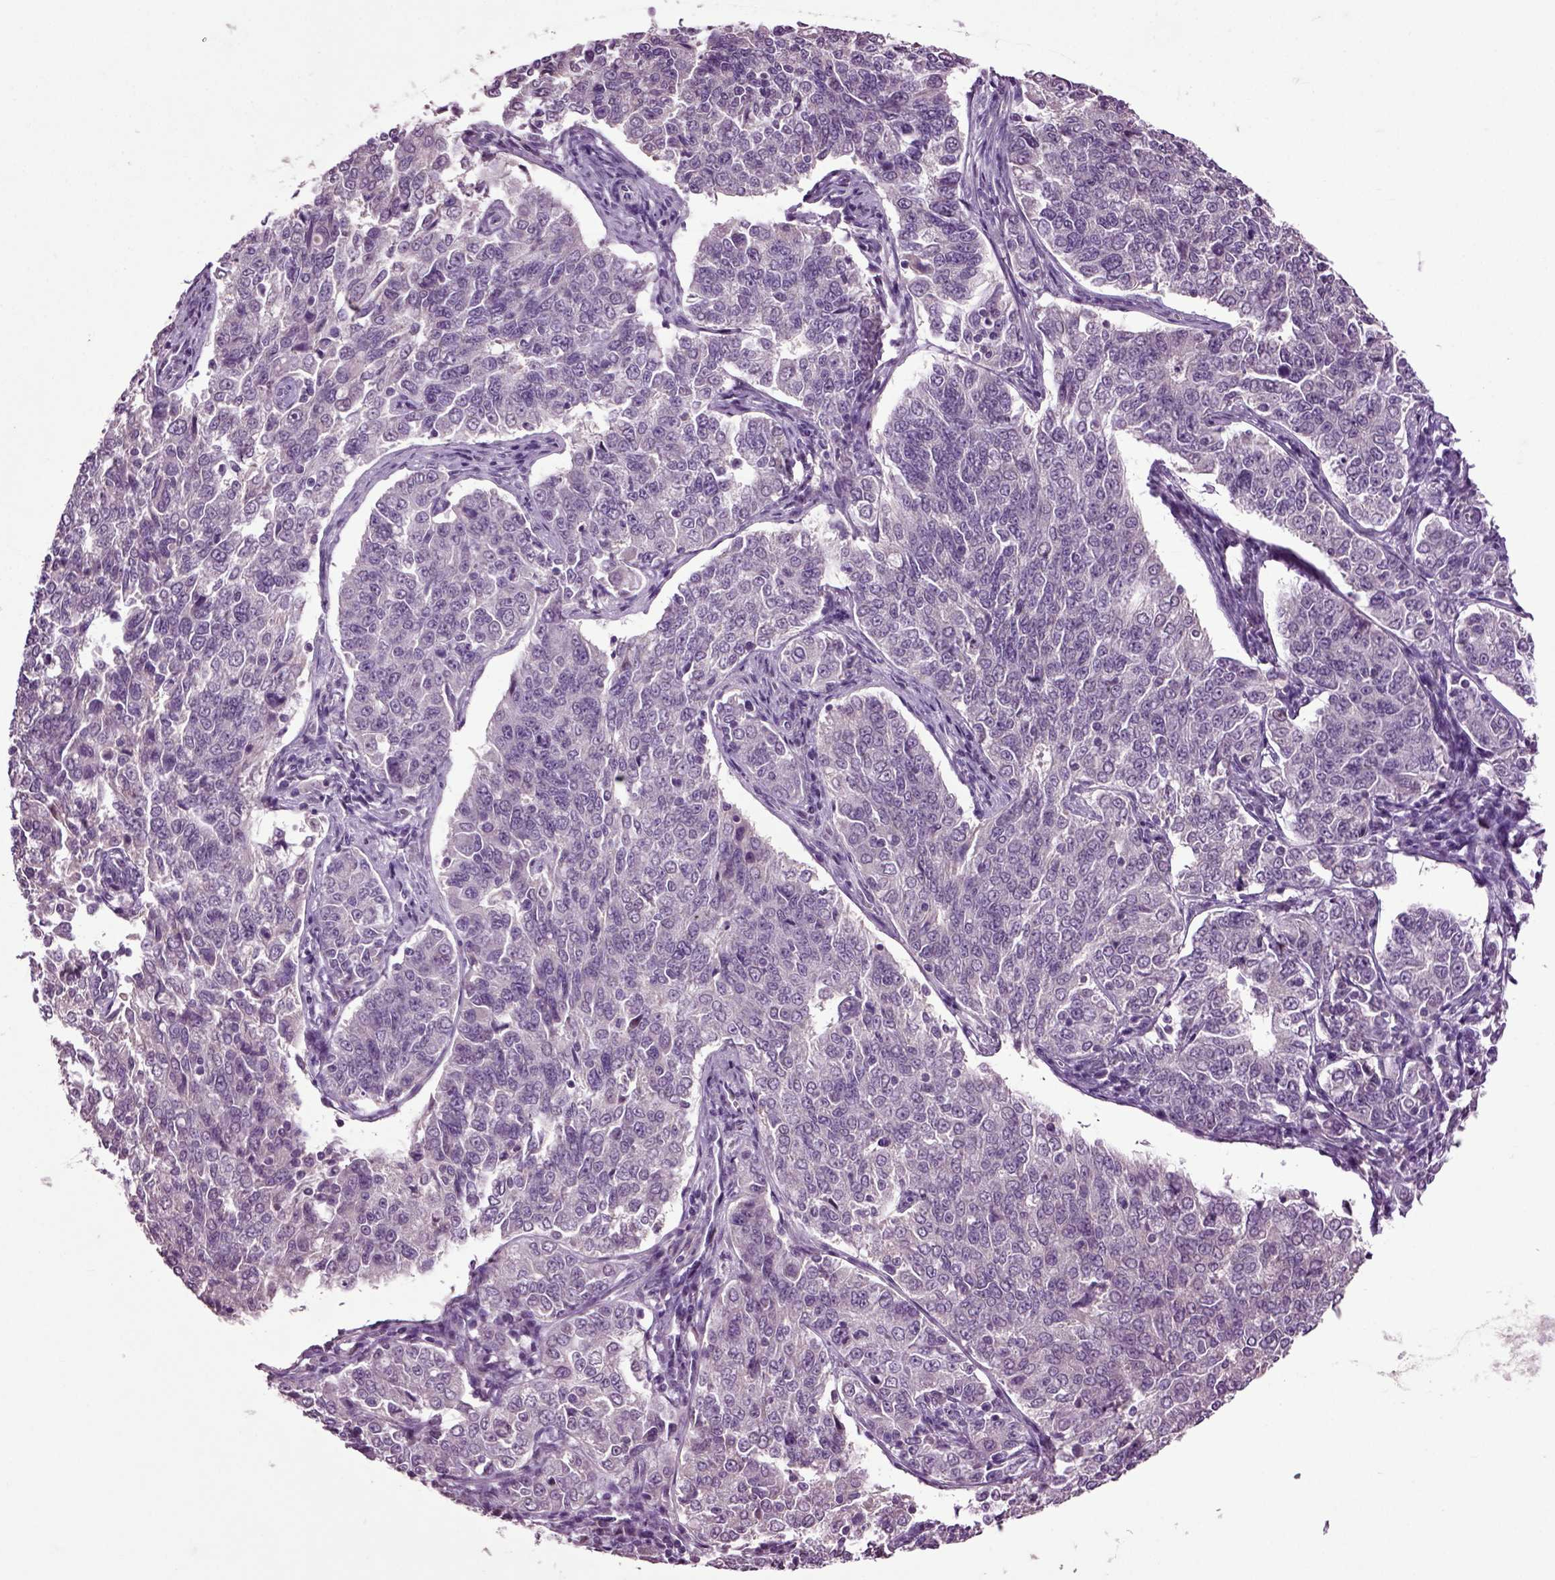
{"staining": {"intensity": "negative", "quantity": "none", "location": "none"}, "tissue": "endometrial cancer", "cell_type": "Tumor cells", "image_type": "cancer", "snomed": [{"axis": "morphology", "description": "Adenocarcinoma, NOS"}, {"axis": "topography", "description": "Endometrium"}], "caption": "IHC of endometrial cancer shows no expression in tumor cells.", "gene": "CRHR1", "patient": {"sex": "female", "age": 43}}